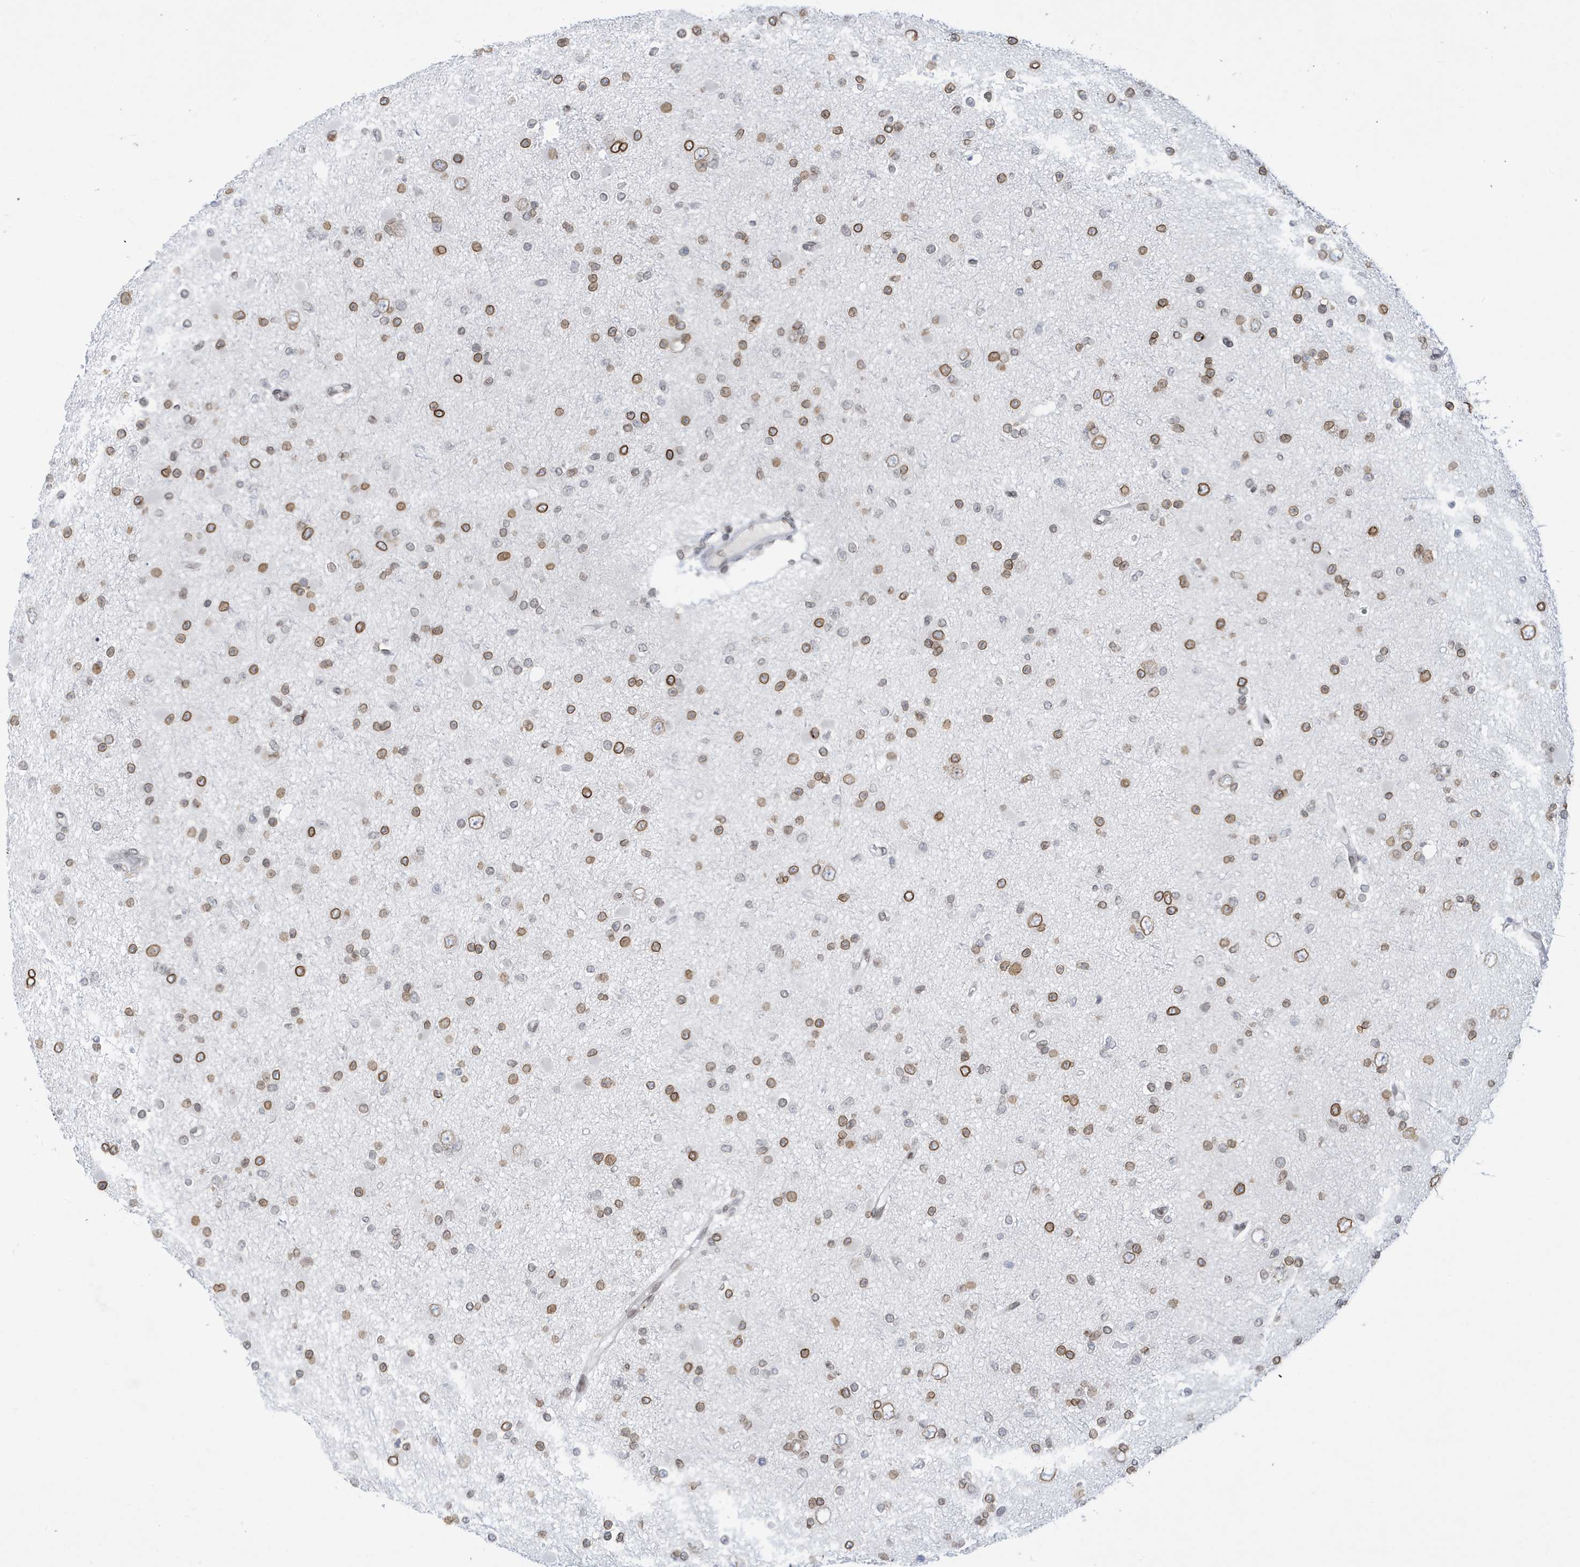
{"staining": {"intensity": "moderate", "quantity": ">75%", "location": "cytoplasmic/membranous,nuclear"}, "tissue": "glioma", "cell_type": "Tumor cells", "image_type": "cancer", "snomed": [{"axis": "morphology", "description": "Glioma, malignant, Low grade"}, {"axis": "topography", "description": "Brain"}], "caption": "Immunohistochemical staining of human malignant glioma (low-grade) shows medium levels of moderate cytoplasmic/membranous and nuclear protein expression in about >75% of tumor cells.", "gene": "PCYT1A", "patient": {"sex": "female", "age": 22}}